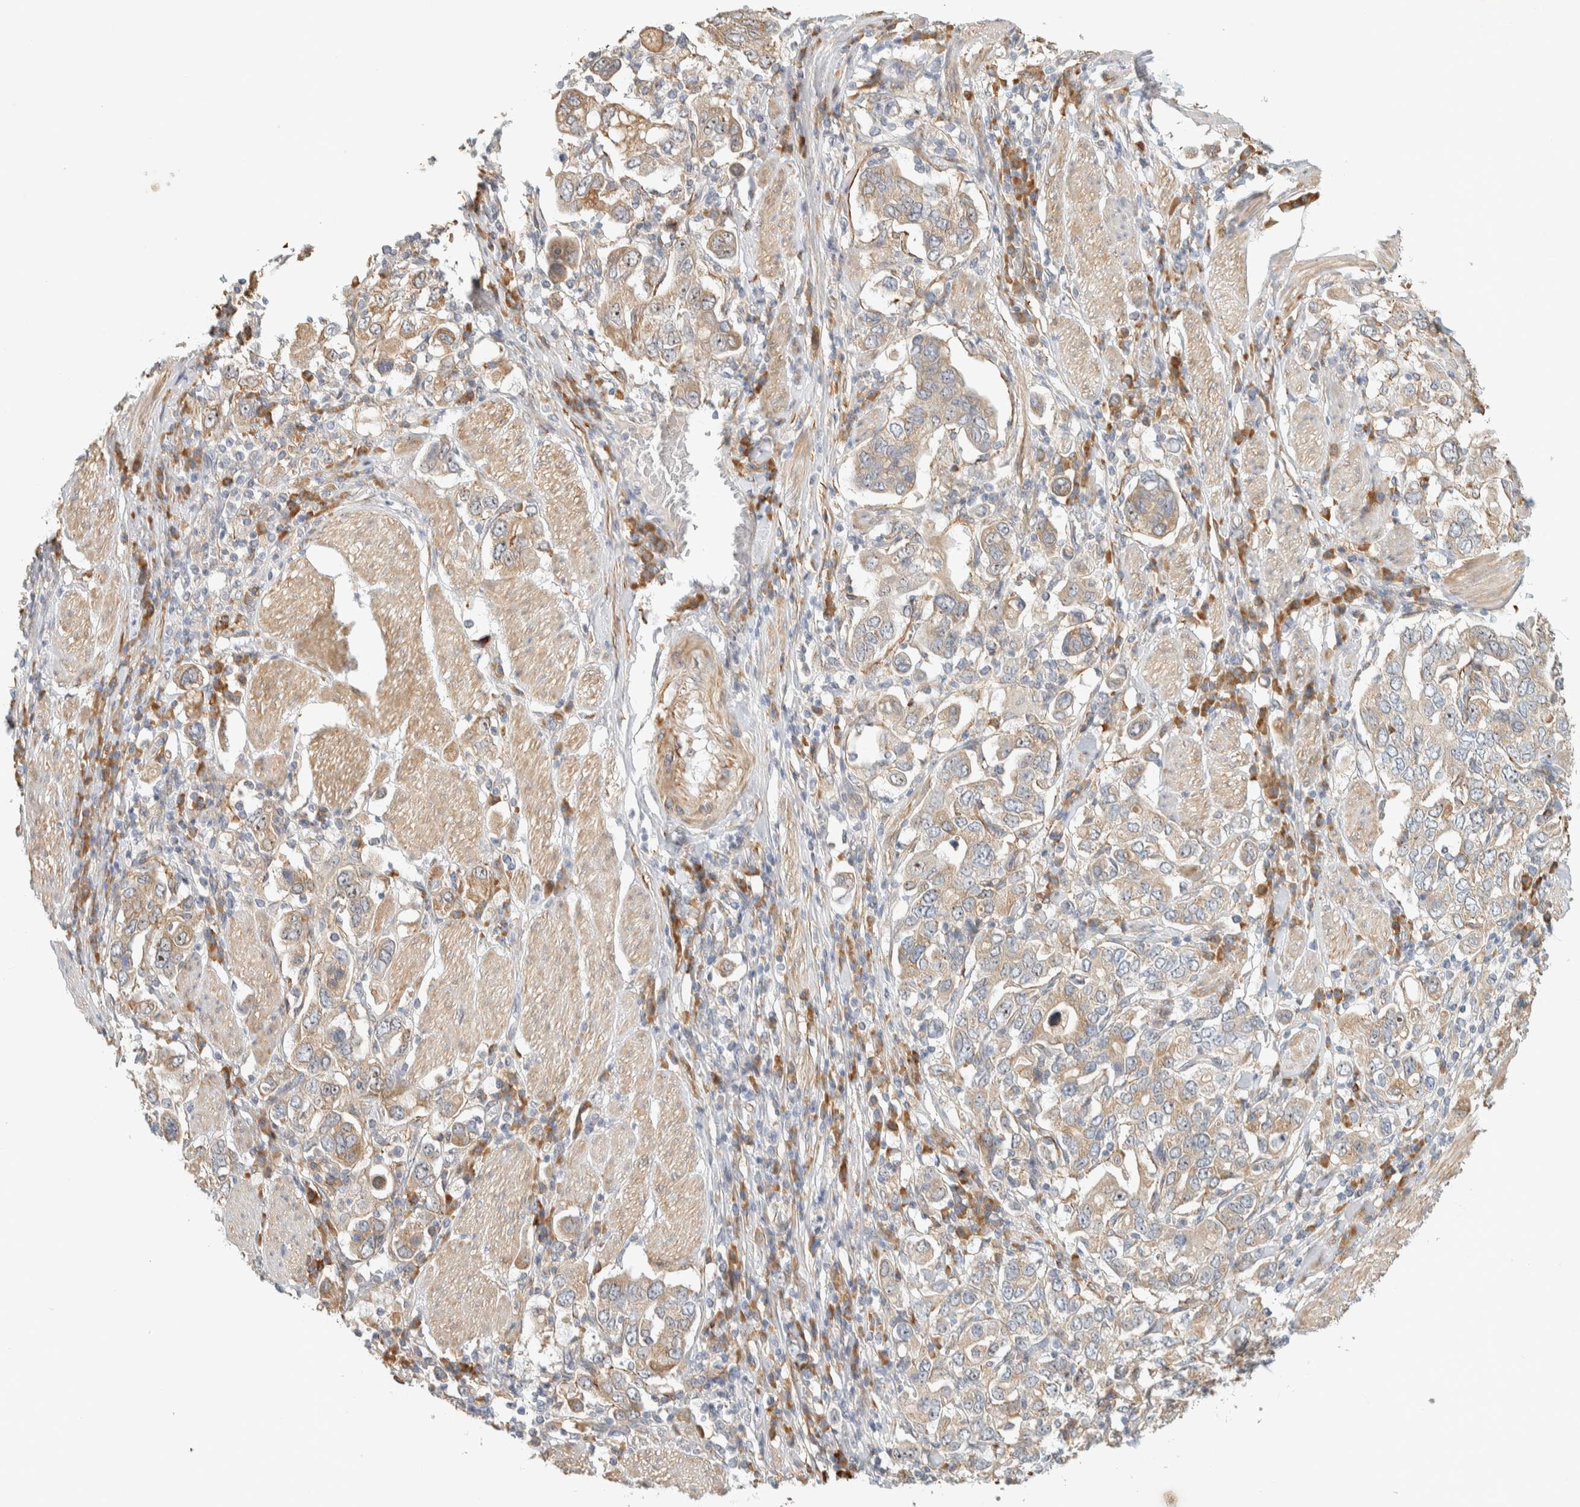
{"staining": {"intensity": "weak", "quantity": ">75%", "location": "cytoplasmic/membranous"}, "tissue": "stomach cancer", "cell_type": "Tumor cells", "image_type": "cancer", "snomed": [{"axis": "morphology", "description": "Adenocarcinoma, NOS"}, {"axis": "topography", "description": "Stomach, upper"}], "caption": "DAB immunohistochemical staining of adenocarcinoma (stomach) demonstrates weak cytoplasmic/membranous protein positivity in about >75% of tumor cells. The staining was performed using DAB (3,3'-diaminobenzidine) to visualize the protein expression in brown, while the nuclei were stained in blue with hematoxylin (Magnification: 20x).", "gene": "KLHL40", "patient": {"sex": "male", "age": 62}}